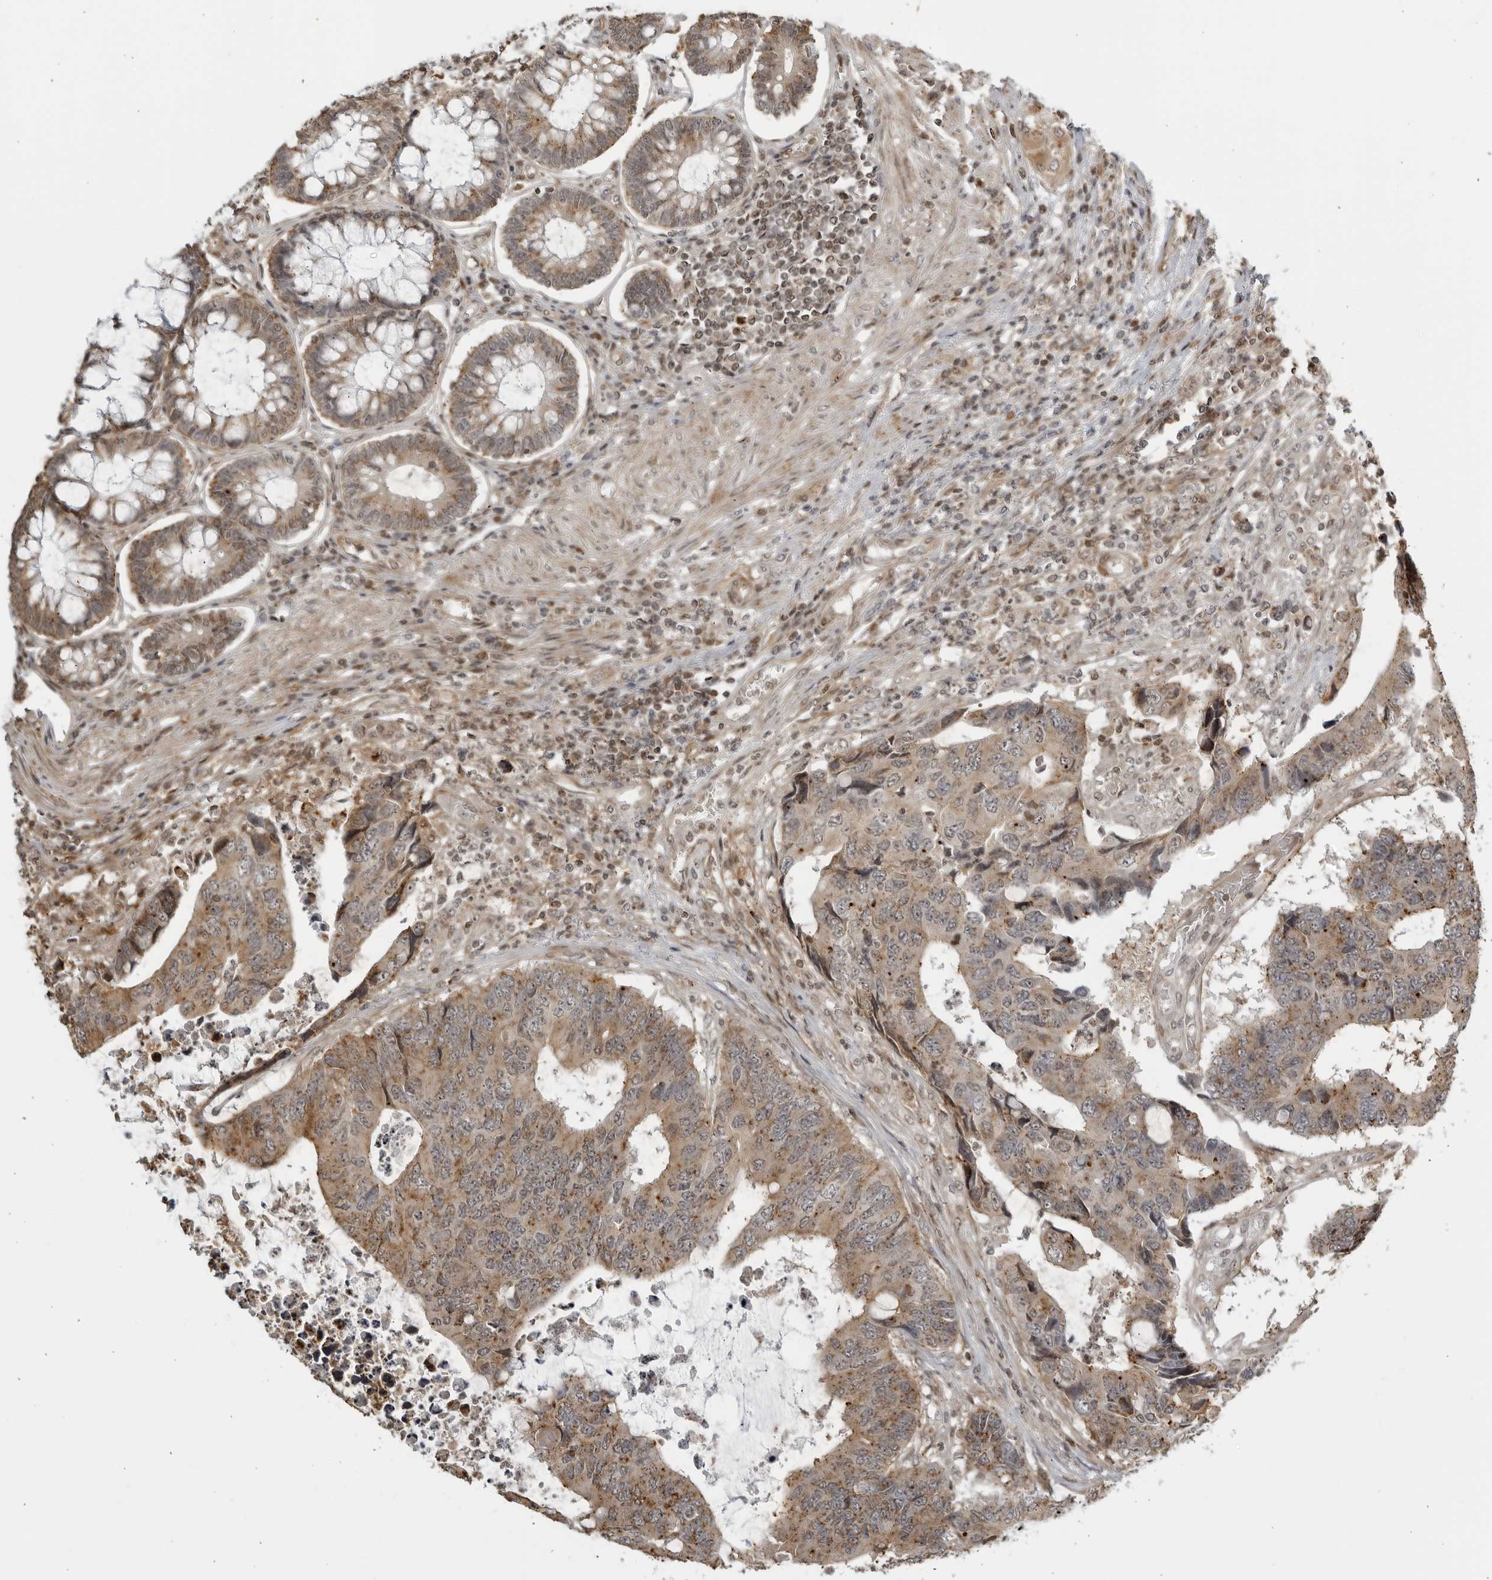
{"staining": {"intensity": "moderate", "quantity": ">75%", "location": "cytoplasmic/membranous"}, "tissue": "colorectal cancer", "cell_type": "Tumor cells", "image_type": "cancer", "snomed": [{"axis": "morphology", "description": "Adenocarcinoma, NOS"}, {"axis": "topography", "description": "Rectum"}], "caption": "Colorectal adenocarcinoma stained with a protein marker demonstrates moderate staining in tumor cells.", "gene": "TCF21", "patient": {"sex": "male", "age": 84}}